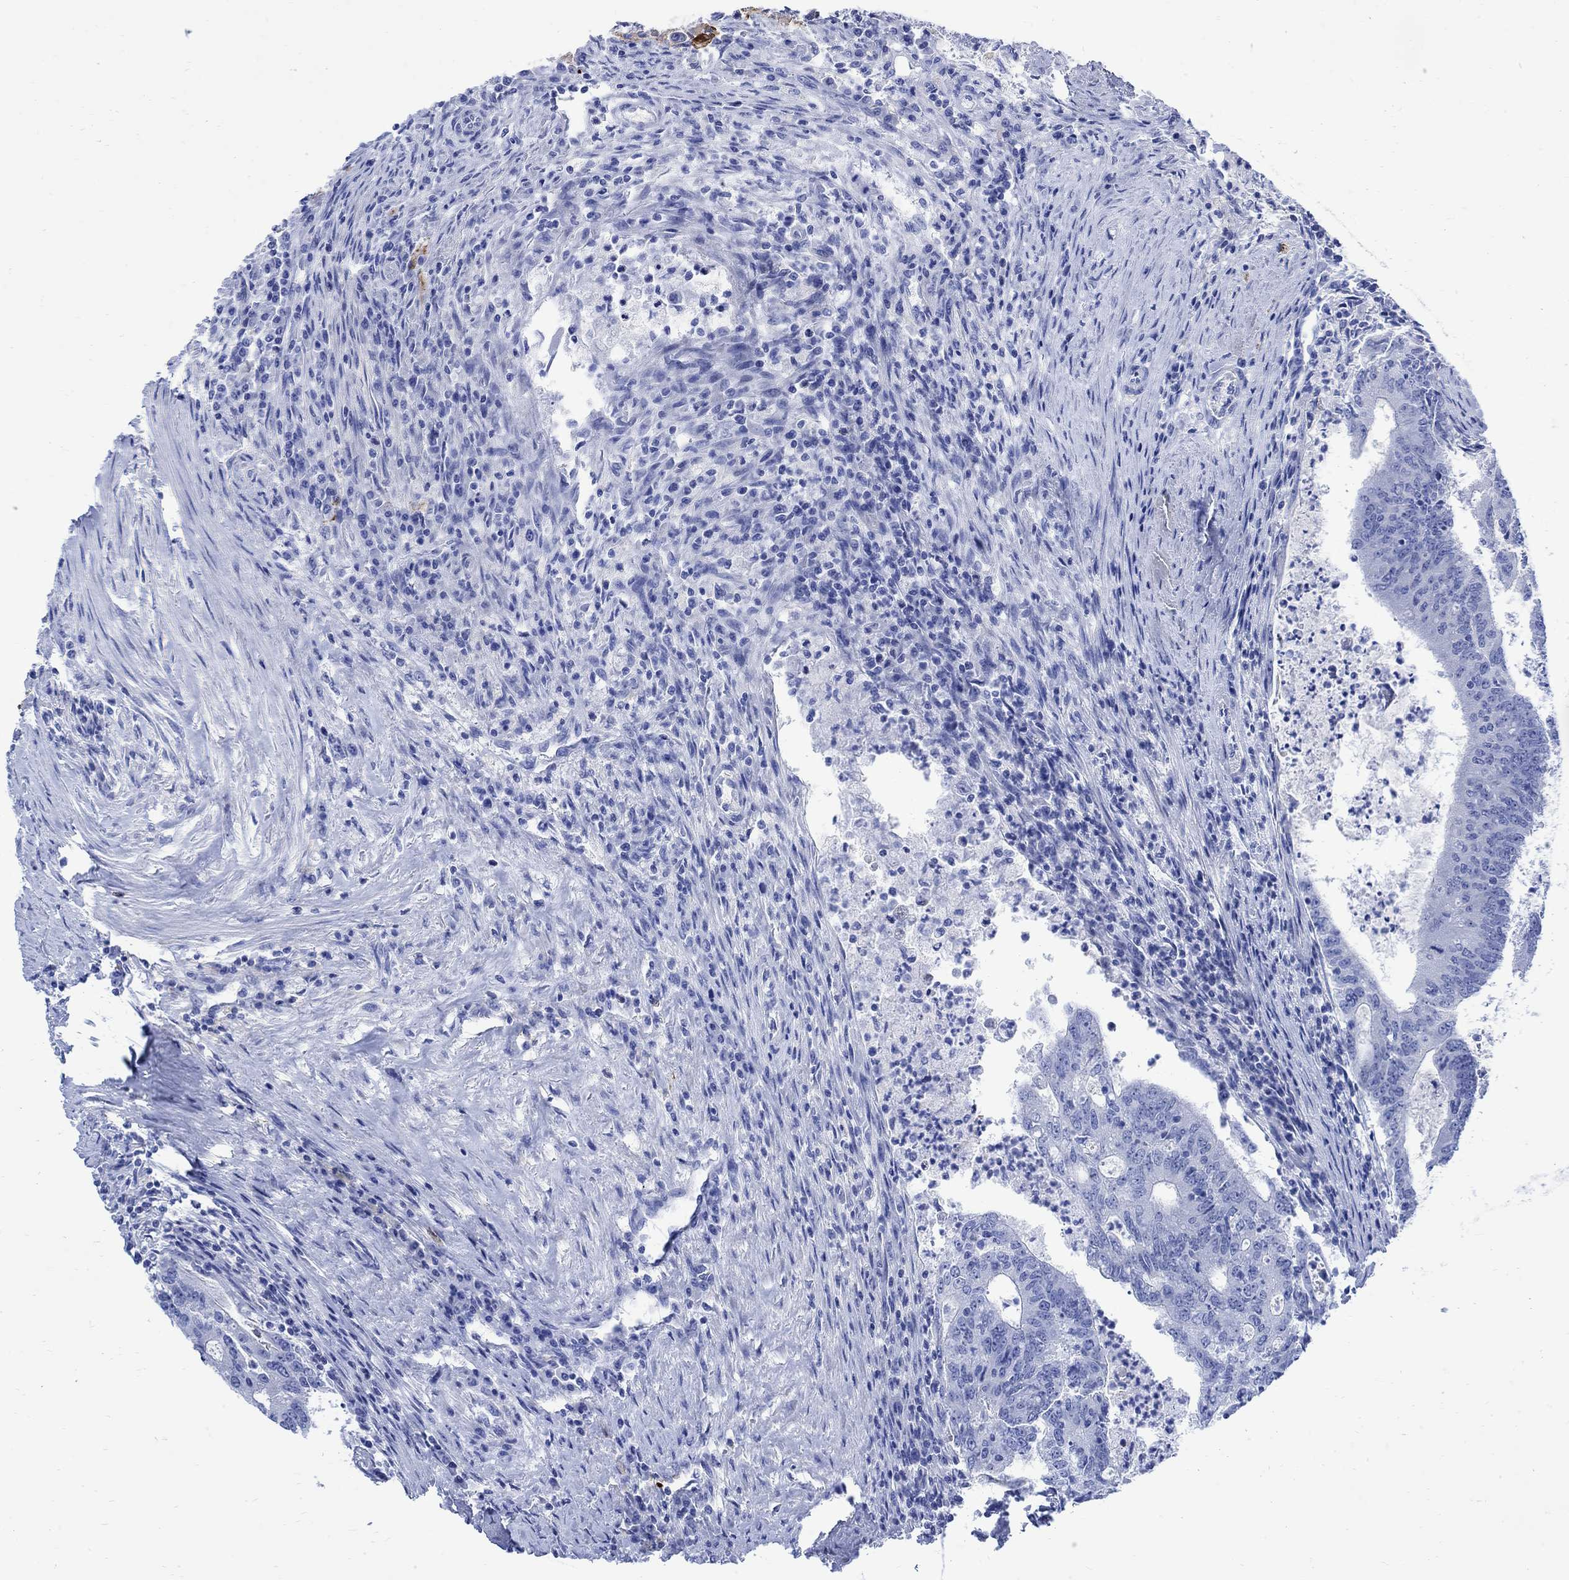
{"staining": {"intensity": "negative", "quantity": "none", "location": "none"}, "tissue": "colorectal cancer", "cell_type": "Tumor cells", "image_type": "cancer", "snomed": [{"axis": "morphology", "description": "Adenocarcinoma, NOS"}, {"axis": "topography", "description": "Colon"}], "caption": "Immunohistochemistry (IHC) histopathology image of neoplastic tissue: human colorectal cancer (adenocarcinoma) stained with DAB reveals no significant protein positivity in tumor cells.", "gene": "CPLX2", "patient": {"sex": "female", "age": 70}}